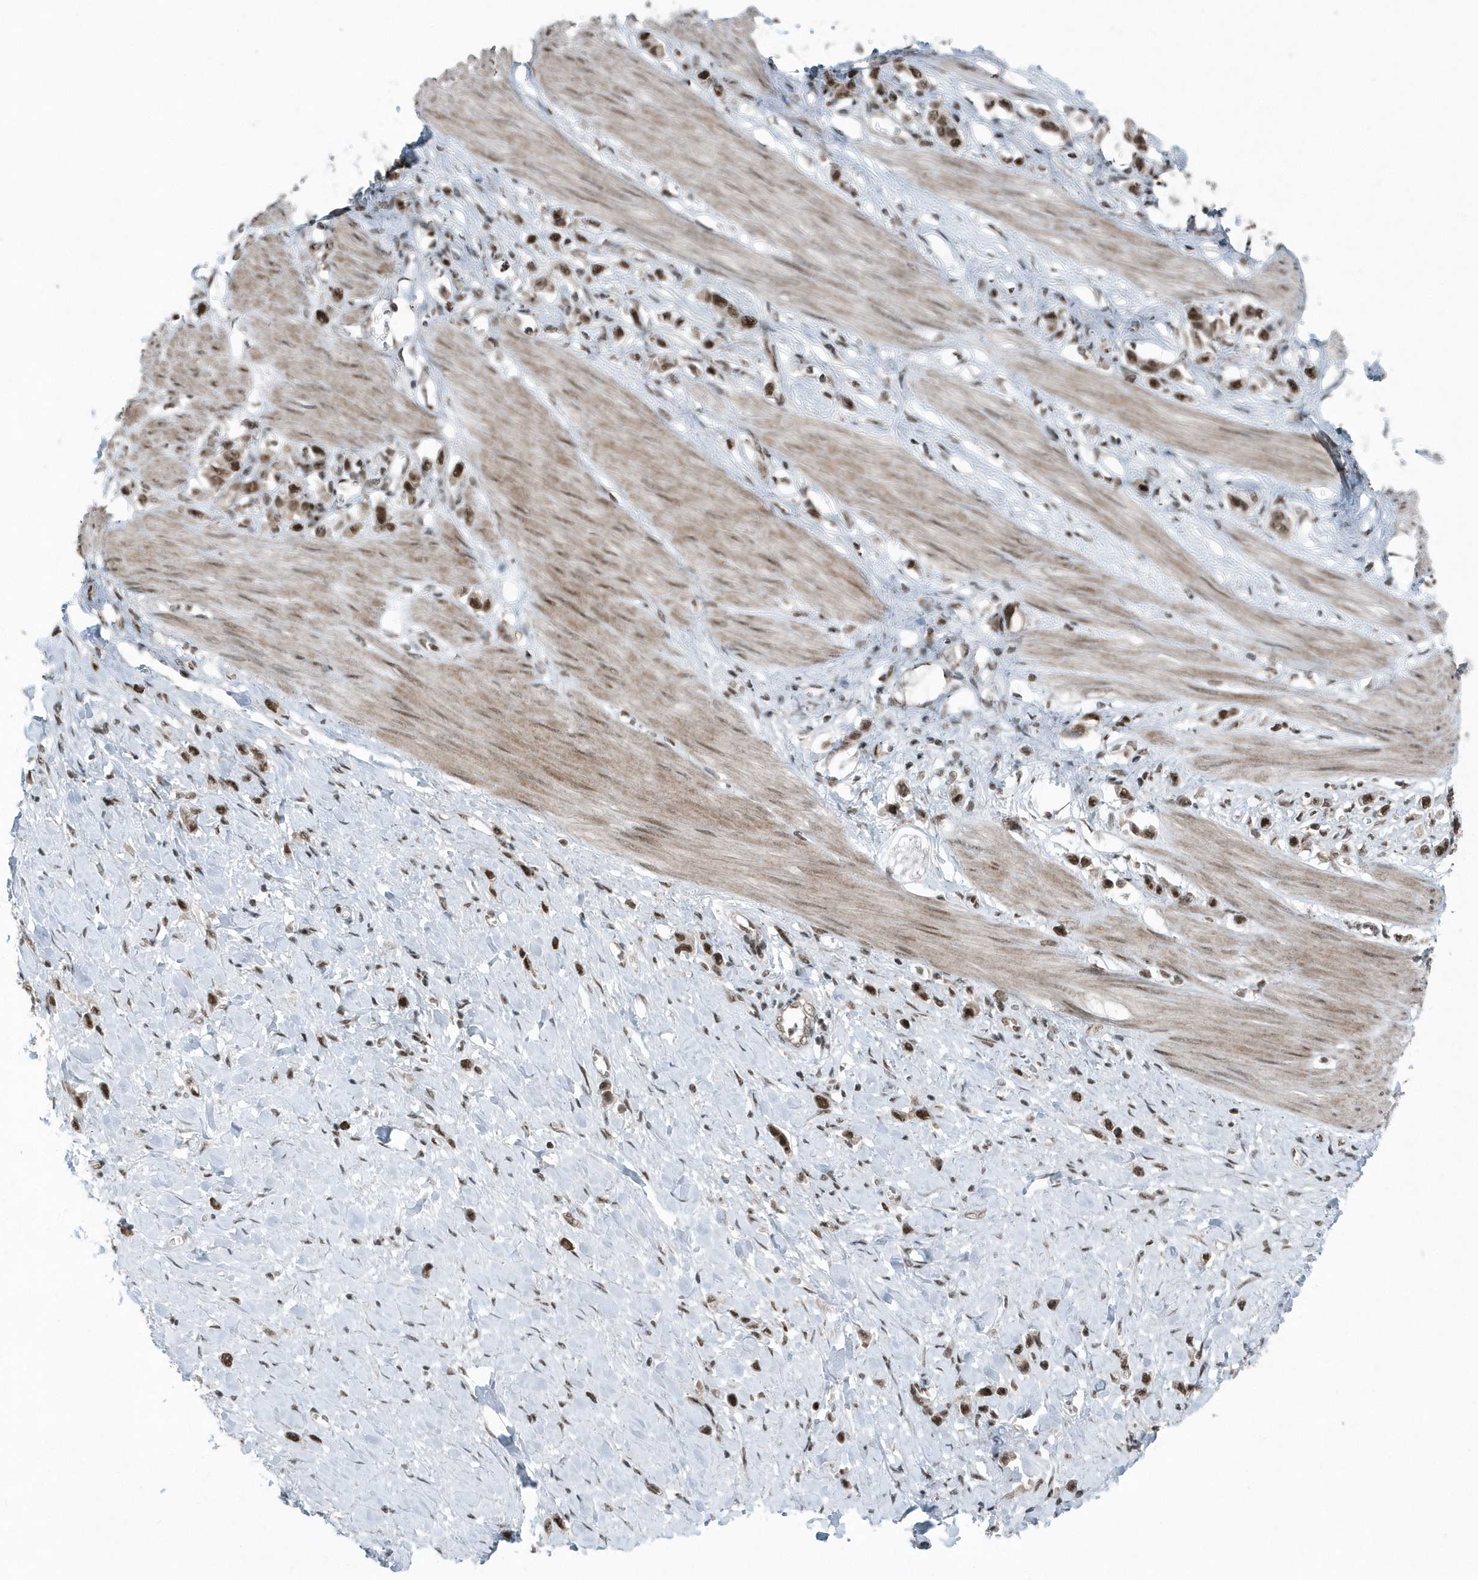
{"staining": {"intensity": "moderate", "quantity": ">75%", "location": "nuclear"}, "tissue": "stomach cancer", "cell_type": "Tumor cells", "image_type": "cancer", "snomed": [{"axis": "morphology", "description": "Adenocarcinoma, NOS"}, {"axis": "topography", "description": "Stomach"}], "caption": "An image of human adenocarcinoma (stomach) stained for a protein demonstrates moderate nuclear brown staining in tumor cells.", "gene": "YTHDC1", "patient": {"sex": "female", "age": 65}}